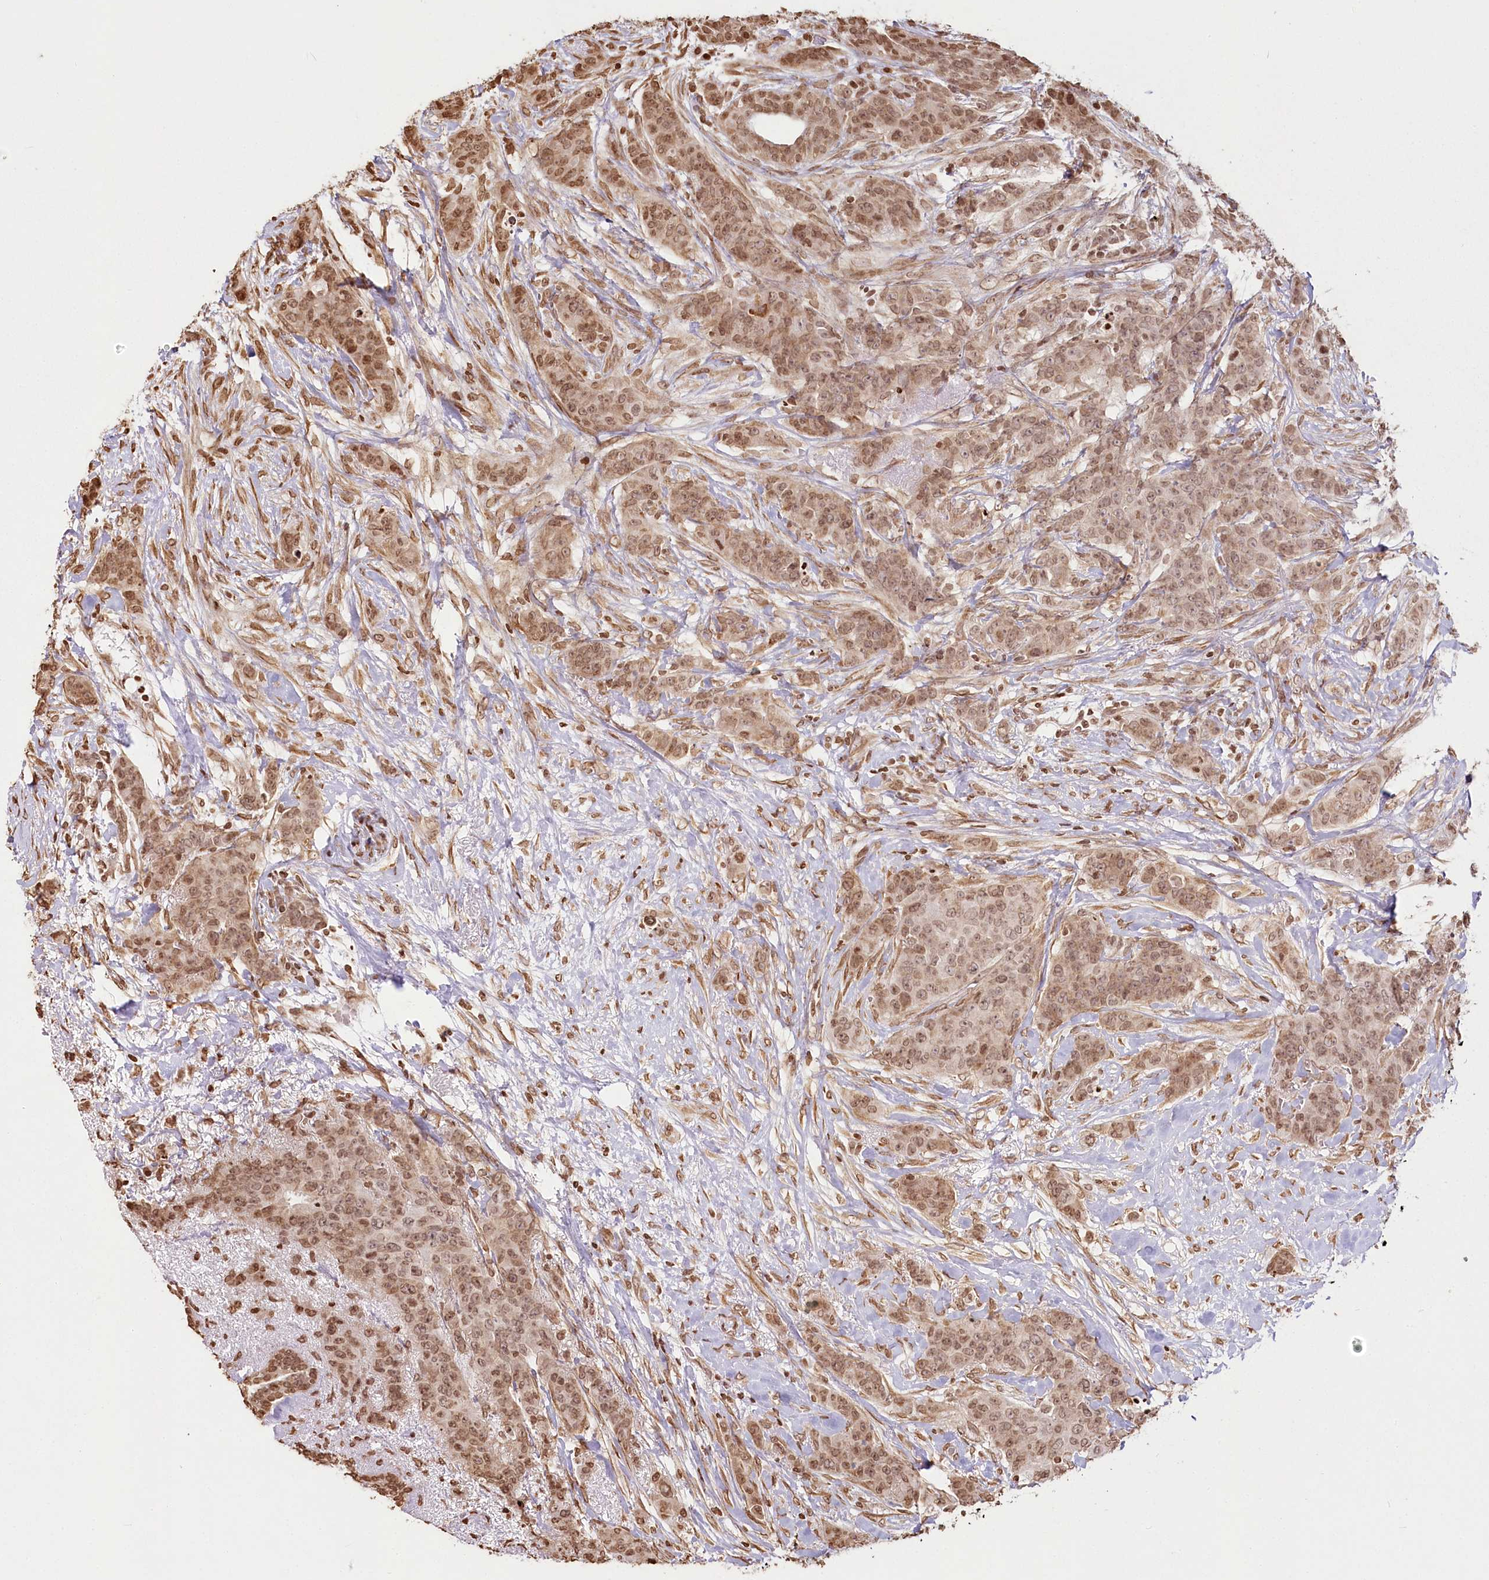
{"staining": {"intensity": "moderate", "quantity": ">75%", "location": "nuclear"}, "tissue": "breast cancer", "cell_type": "Tumor cells", "image_type": "cancer", "snomed": [{"axis": "morphology", "description": "Duct carcinoma"}, {"axis": "topography", "description": "Breast"}], "caption": "A brown stain labels moderate nuclear expression of a protein in breast cancer (invasive ductal carcinoma) tumor cells.", "gene": "FAM13A", "patient": {"sex": "female", "age": 40}}